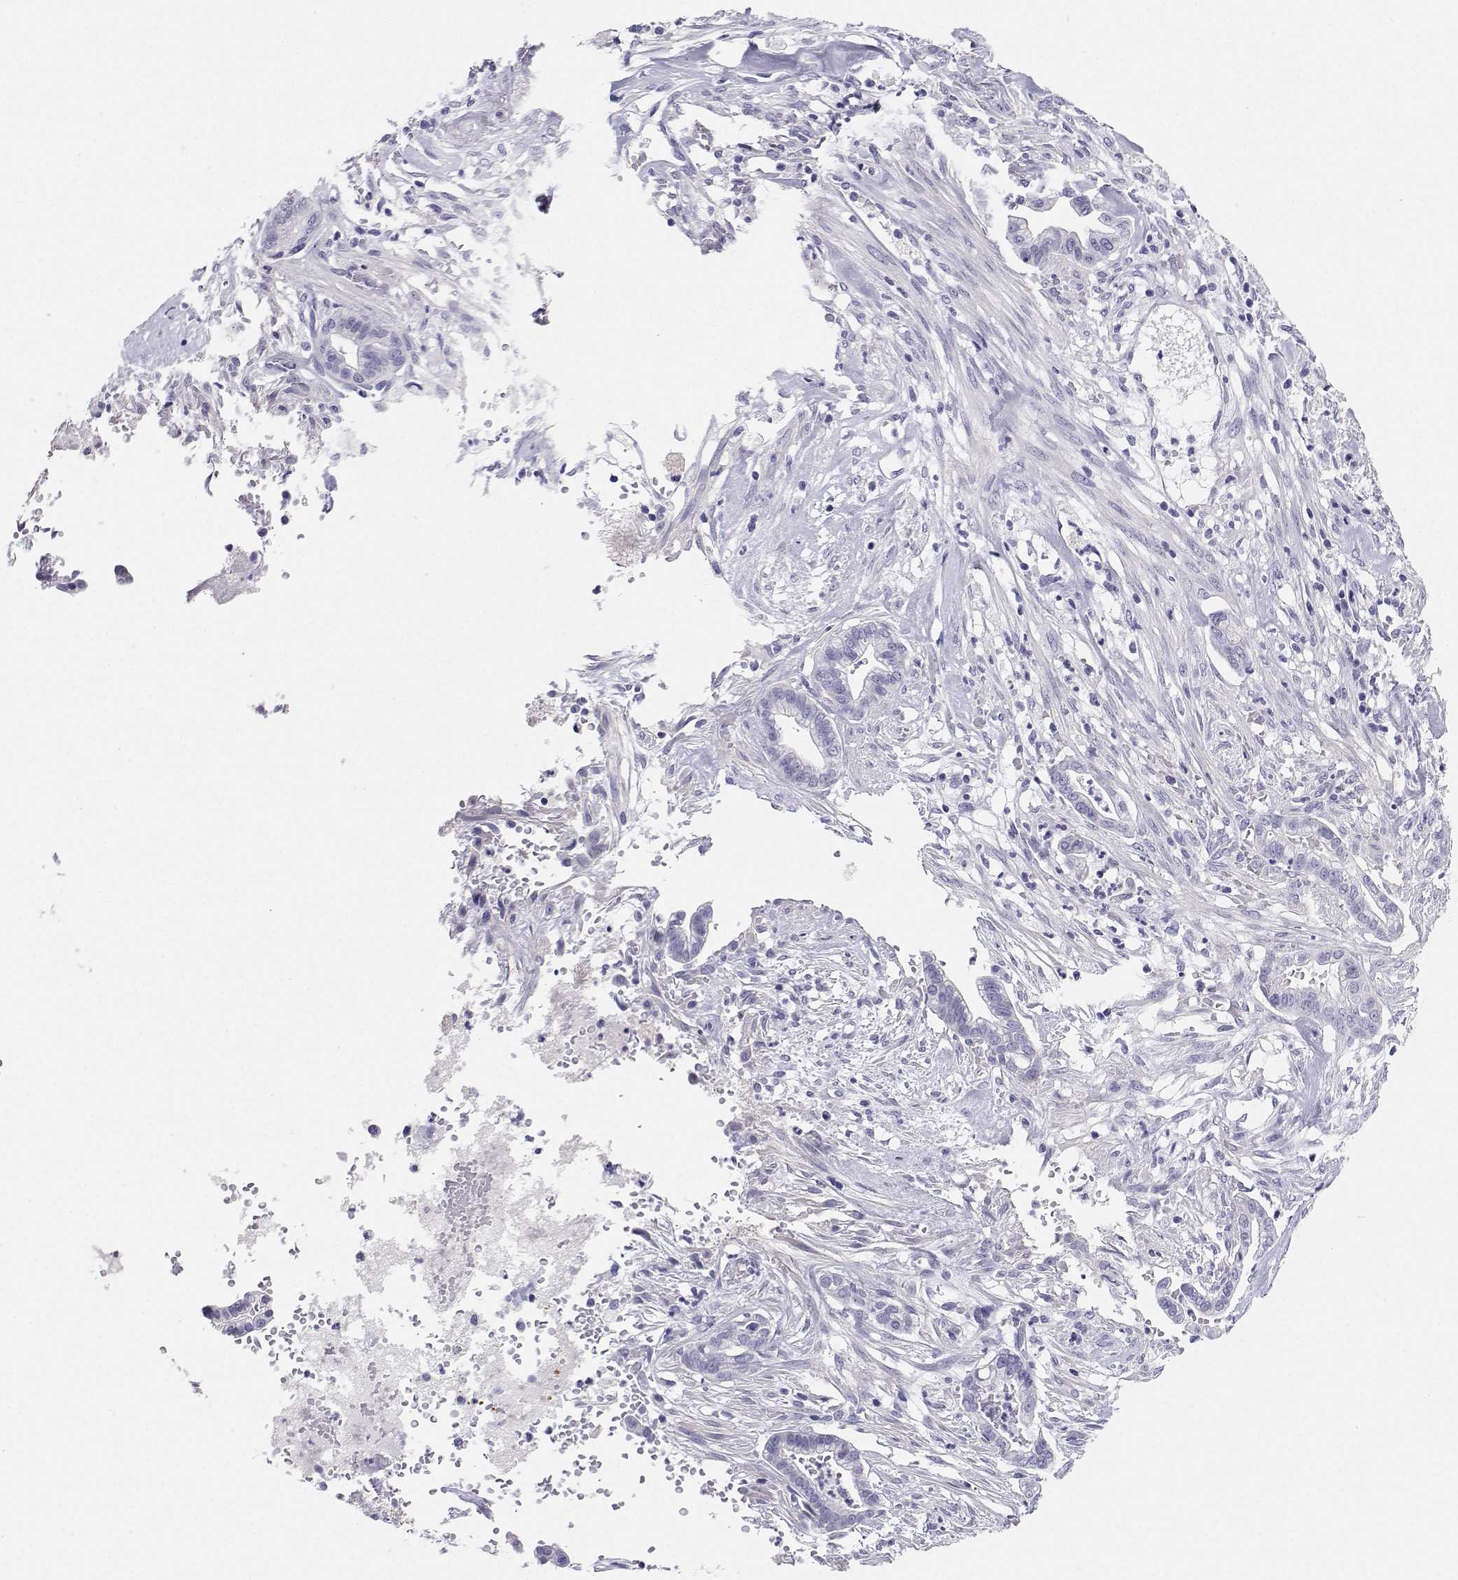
{"staining": {"intensity": "negative", "quantity": "none", "location": "none"}, "tissue": "cervical cancer", "cell_type": "Tumor cells", "image_type": "cancer", "snomed": [{"axis": "morphology", "description": "Adenocarcinoma, NOS"}, {"axis": "topography", "description": "Cervix"}], "caption": "IHC micrograph of cervical cancer stained for a protein (brown), which shows no expression in tumor cells.", "gene": "BHMT", "patient": {"sex": "female", "age": 62}}